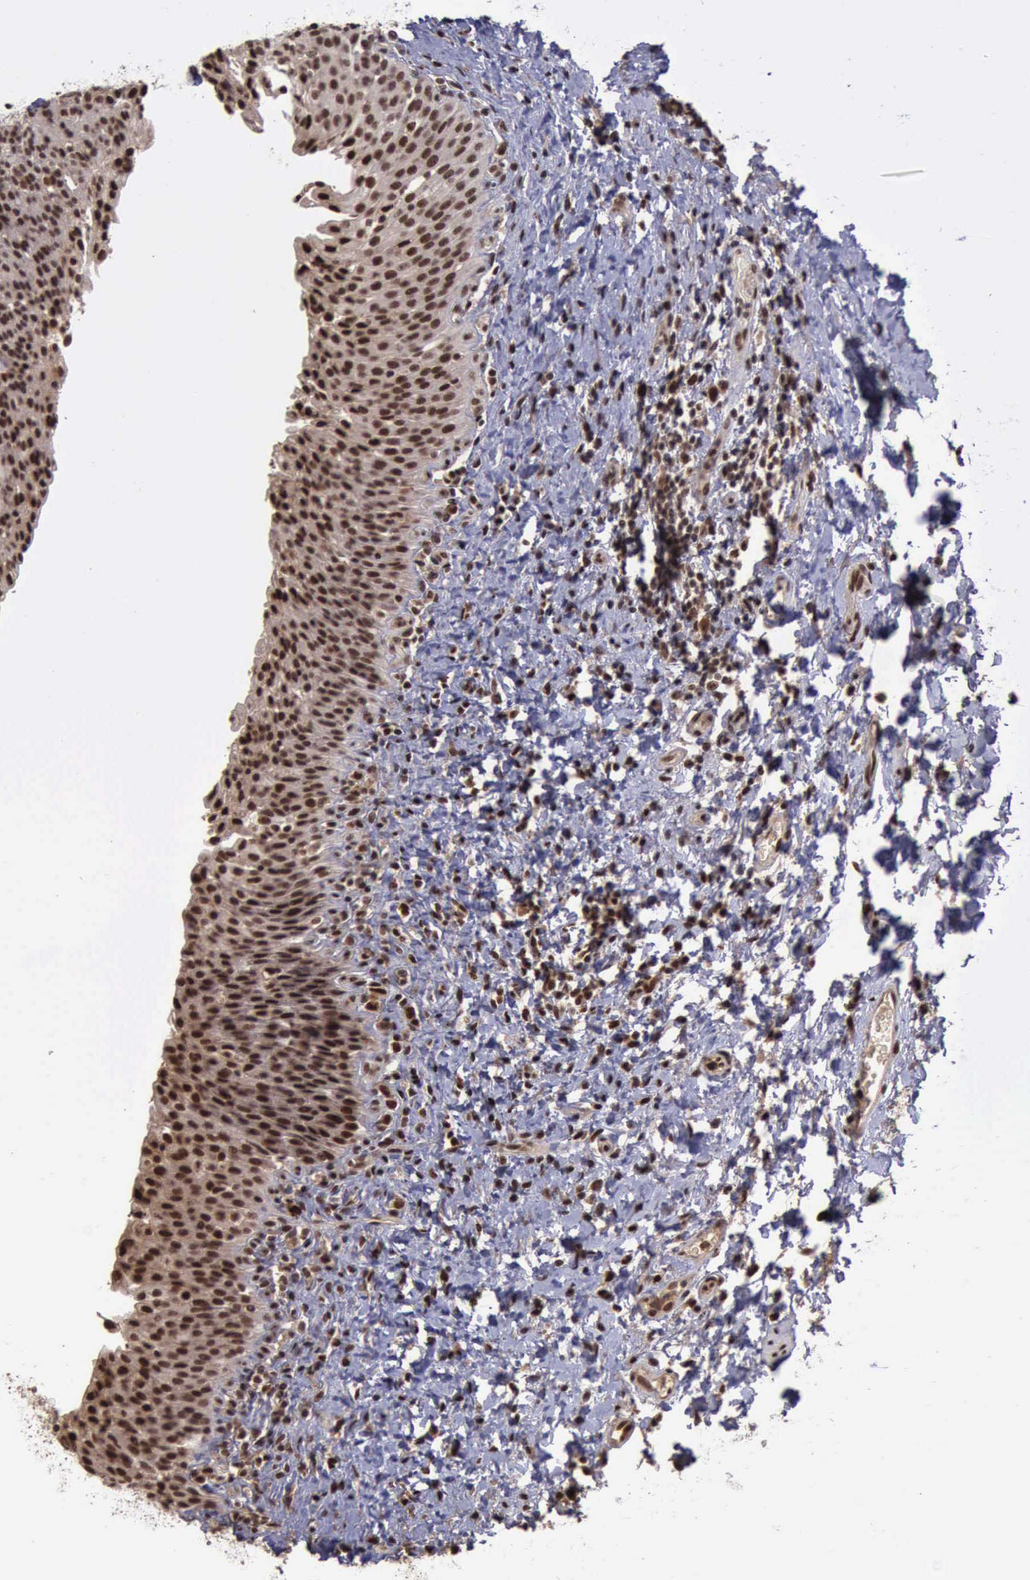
{"staining": {"intensity": "strong", "quantity": ">75%", "location": "cytoplasmic/membranous,nuclear"}, "tissue": "urinary bladder", "cell_type": "Urothelial cells", "image_type": "normal", "snomed": [{"axis": "morphology", "description": "Normal tissue, NOS"}, {"axis": "topography", "description": "Urinary bladder"}], "caption": "Benign urinary bladder was stained to show a protein in brown. There is high levels of strong cytoplasmic/membranous,nuclear positivity in approximately >75% of urothelial cells. The protein of interest is stained brown, and the nuclei are stained in blue (DAB IHC with brightfield microscopy, high magnification).", "gene": "TRMT2A", "patient": {"sex": "male", "age": 51}}